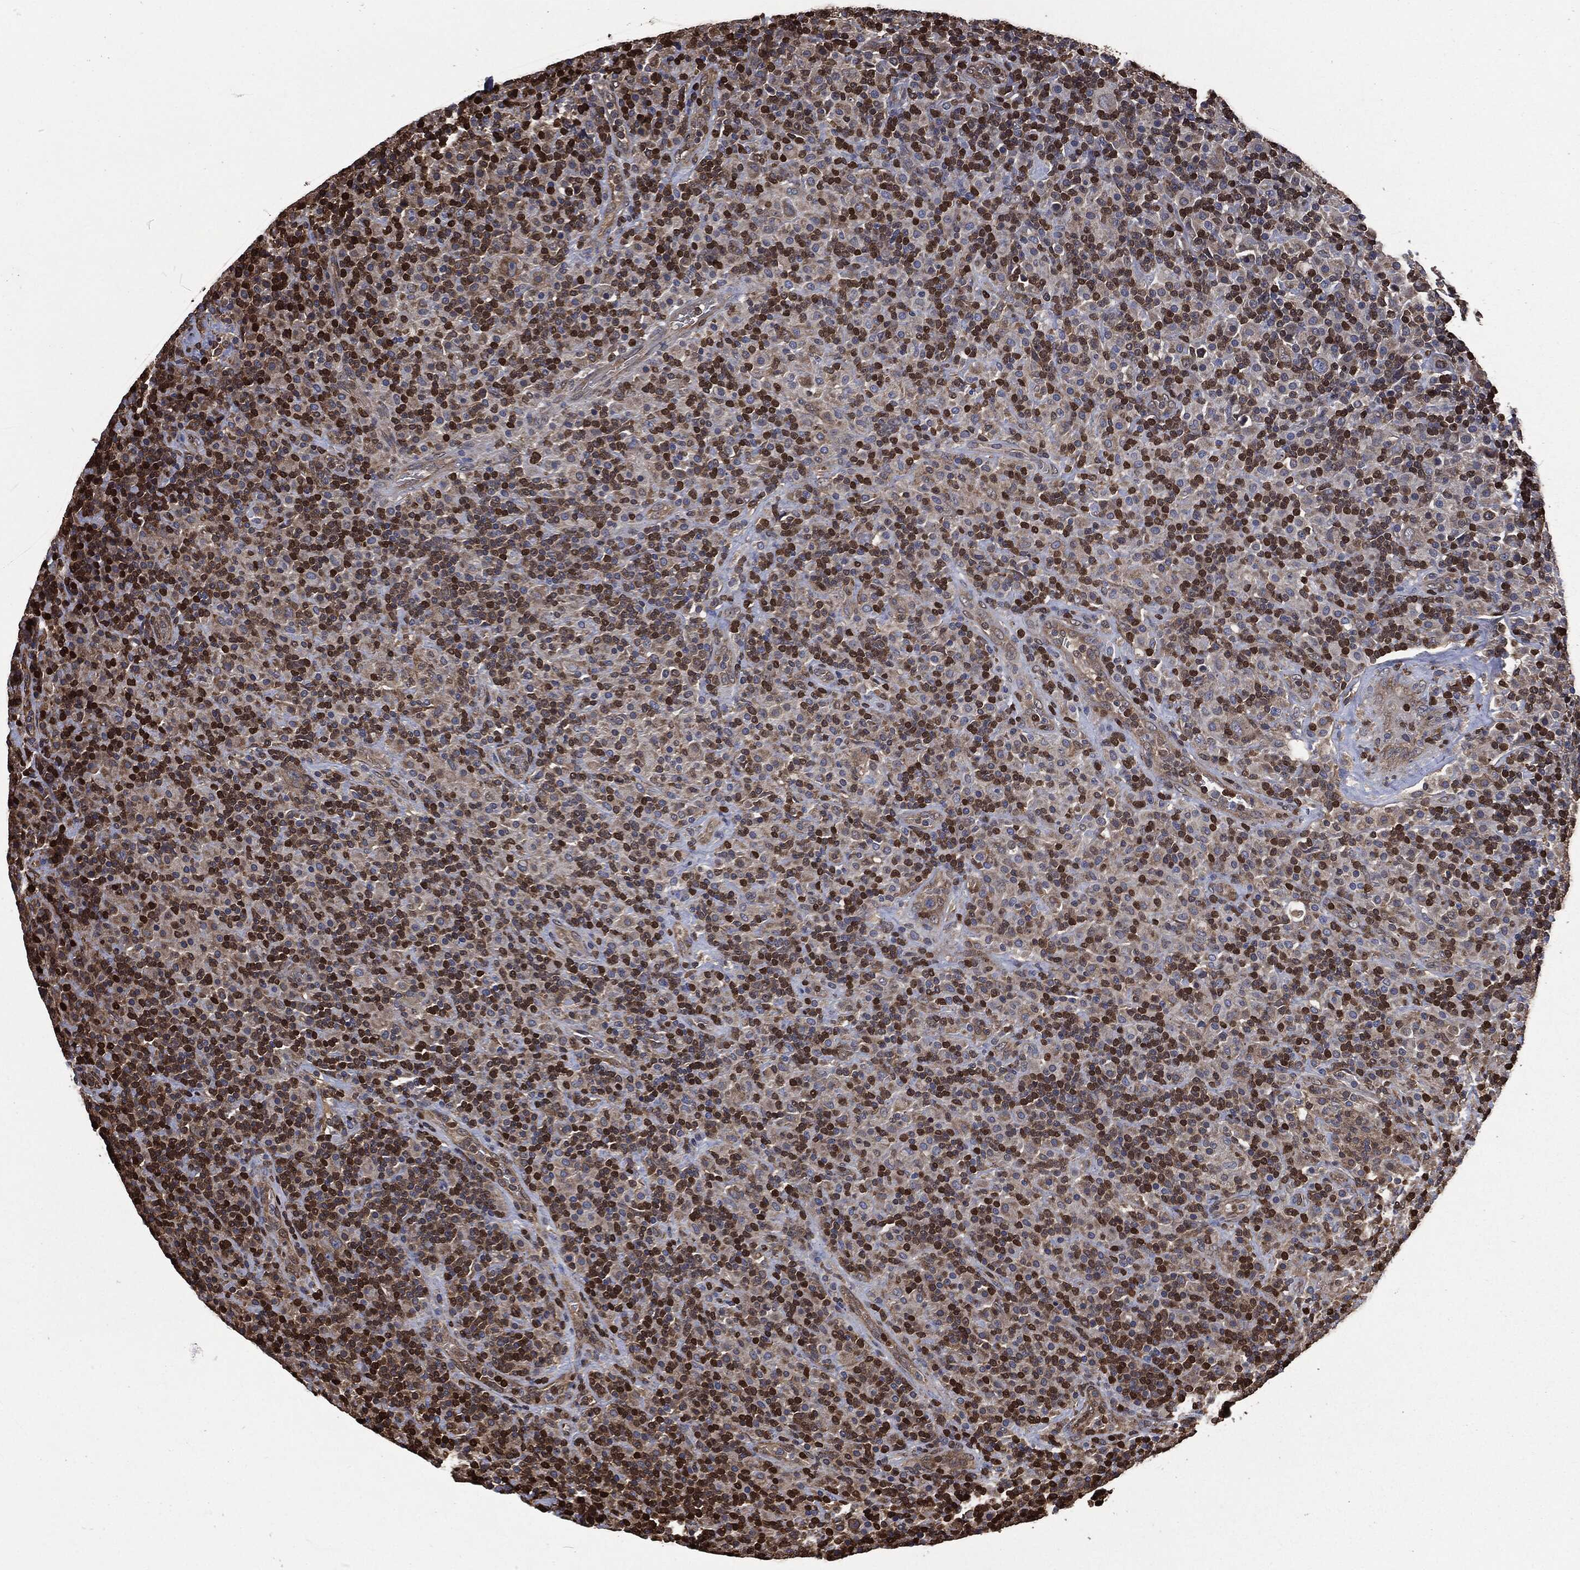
{"staining": {"intensity": "negative", "quantity": "none", "location": "none"}, "tissue": "lymphoma", "cell_type": "Tumor cells", "image_type": "cancer", "snomed": [{"axis": "morphology", "description": "Hodgkin's disease, NOS"}, {"axis": "topography", "description": "Lymph node"}], "caption": "Lymphoma stained for a protein using IHC shows no expression tumor cells.", "gene": "PRDX4", "patient": {"sex": "male", "age": 70}}